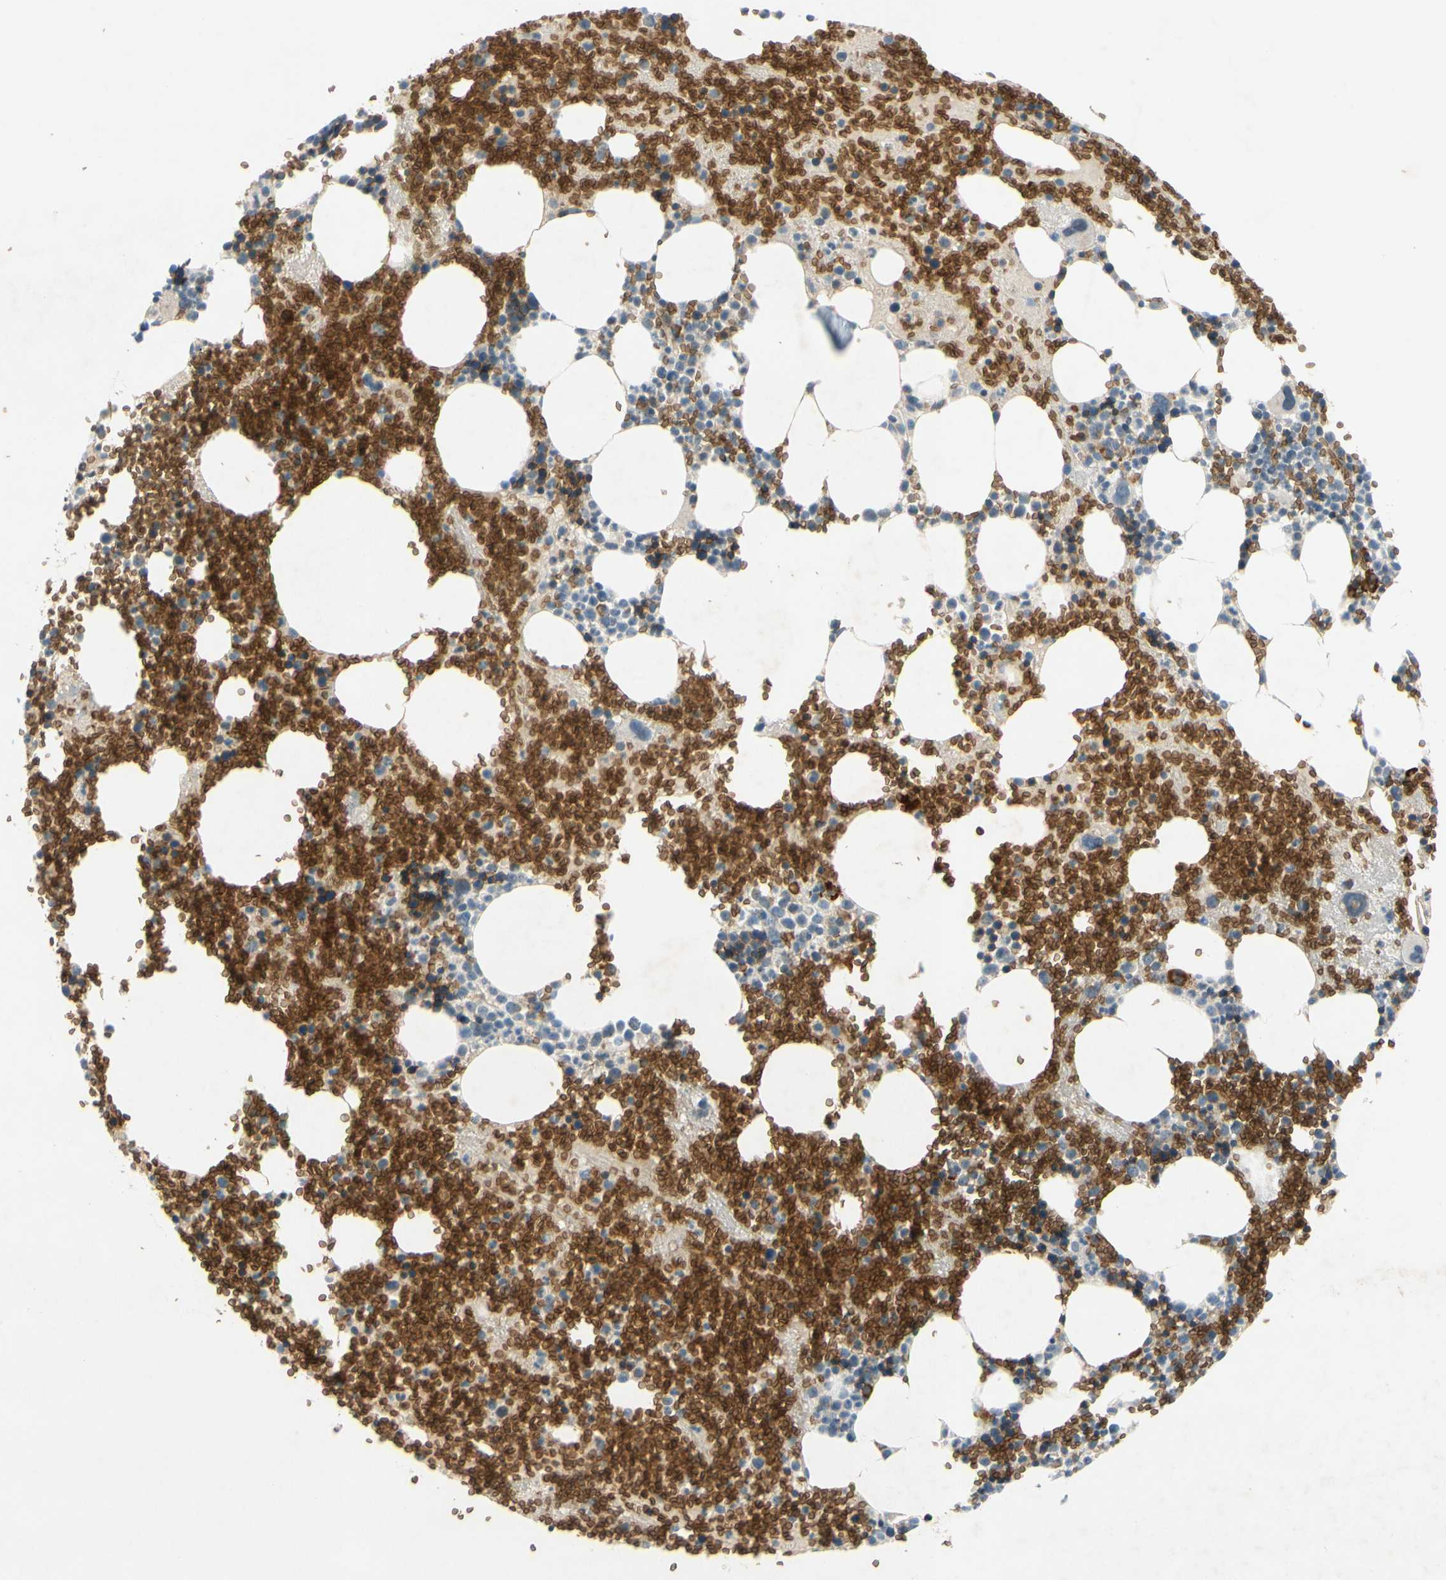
{"staining": {"intensity": "weak", "quantity": "25%-75%", "location": "cytoplasmic/membranous"}, "tissue": "bone marrow", "cell_type": "Hematopoietic cells", "image_type": "normal", "snomed": [{"axis": "morphology", "description": "Normal tissue, NOS"}, {"axis": "morphology", "description": "Inflammation, NOS"}, {"axis": "topography", "description": "Bone marrow"}], "caption": "Weak cytoplasmic/membranous staining for a protein is appreciated in approximately 25%-75% of hematopoietic cells of unremarkable bone marrow using IHC.", "gene": "GYPC", "patient": {"sex": "female", "age": 76}}